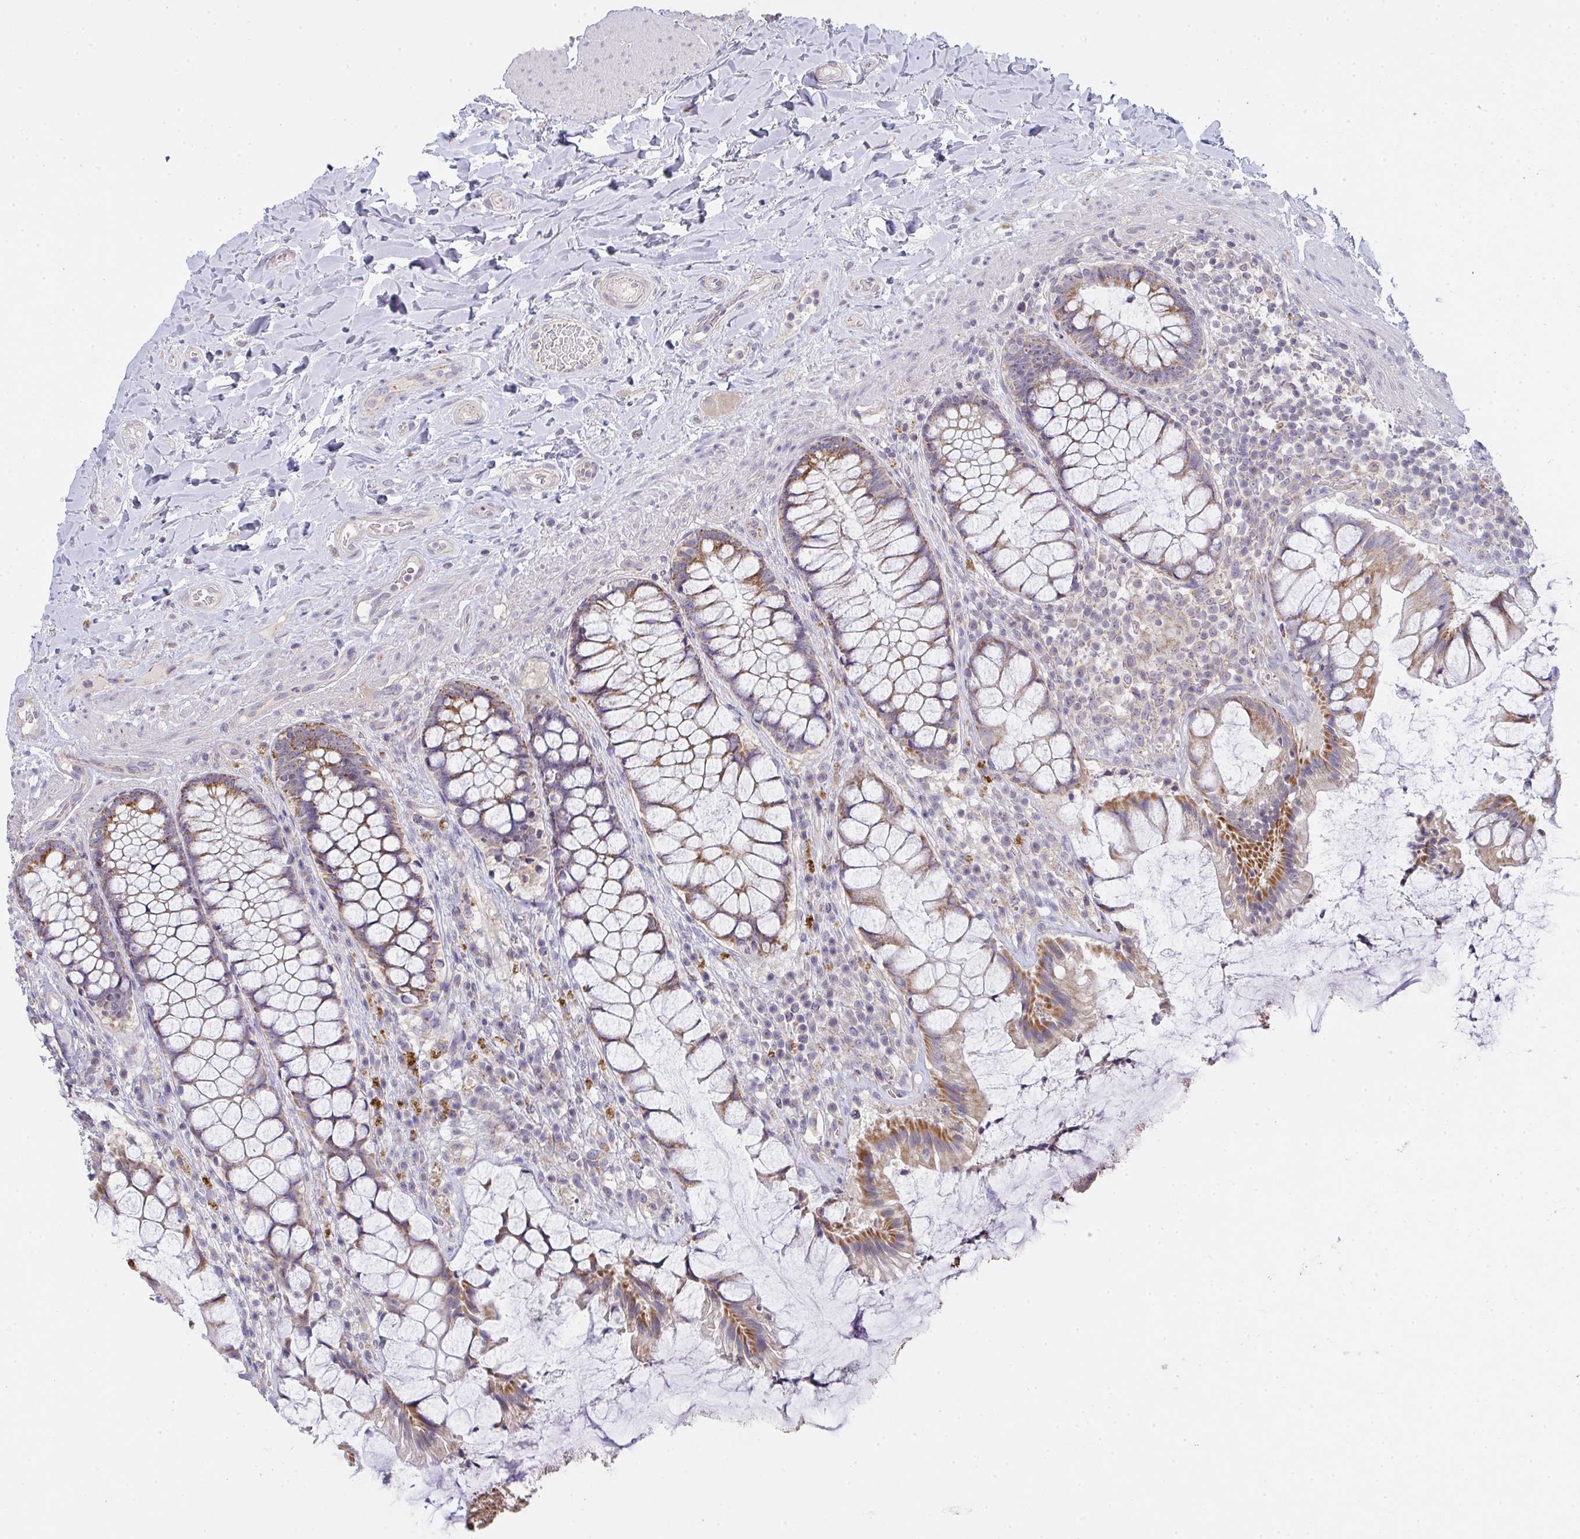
{"staining": {"intensity": "moderate", "quantity": ">75%", "location": "cytoplasmic/membranous"}, "tissue": "rectum", "cell_type": "Glandular cells", "image_type": "normal", "snomed": [{"axis": "morphology", "description": "Normal tissue, NOS"}, {"axis": "topography", "description": "Rectum"}], "caption": "IHC (DAB) staining of benign rectum shows moderate cytoplasmic/membranous protein expression in about >75% of glandular cells.", "gene": "TMEM219", "patient": {"sex": "female", "age": 58}}